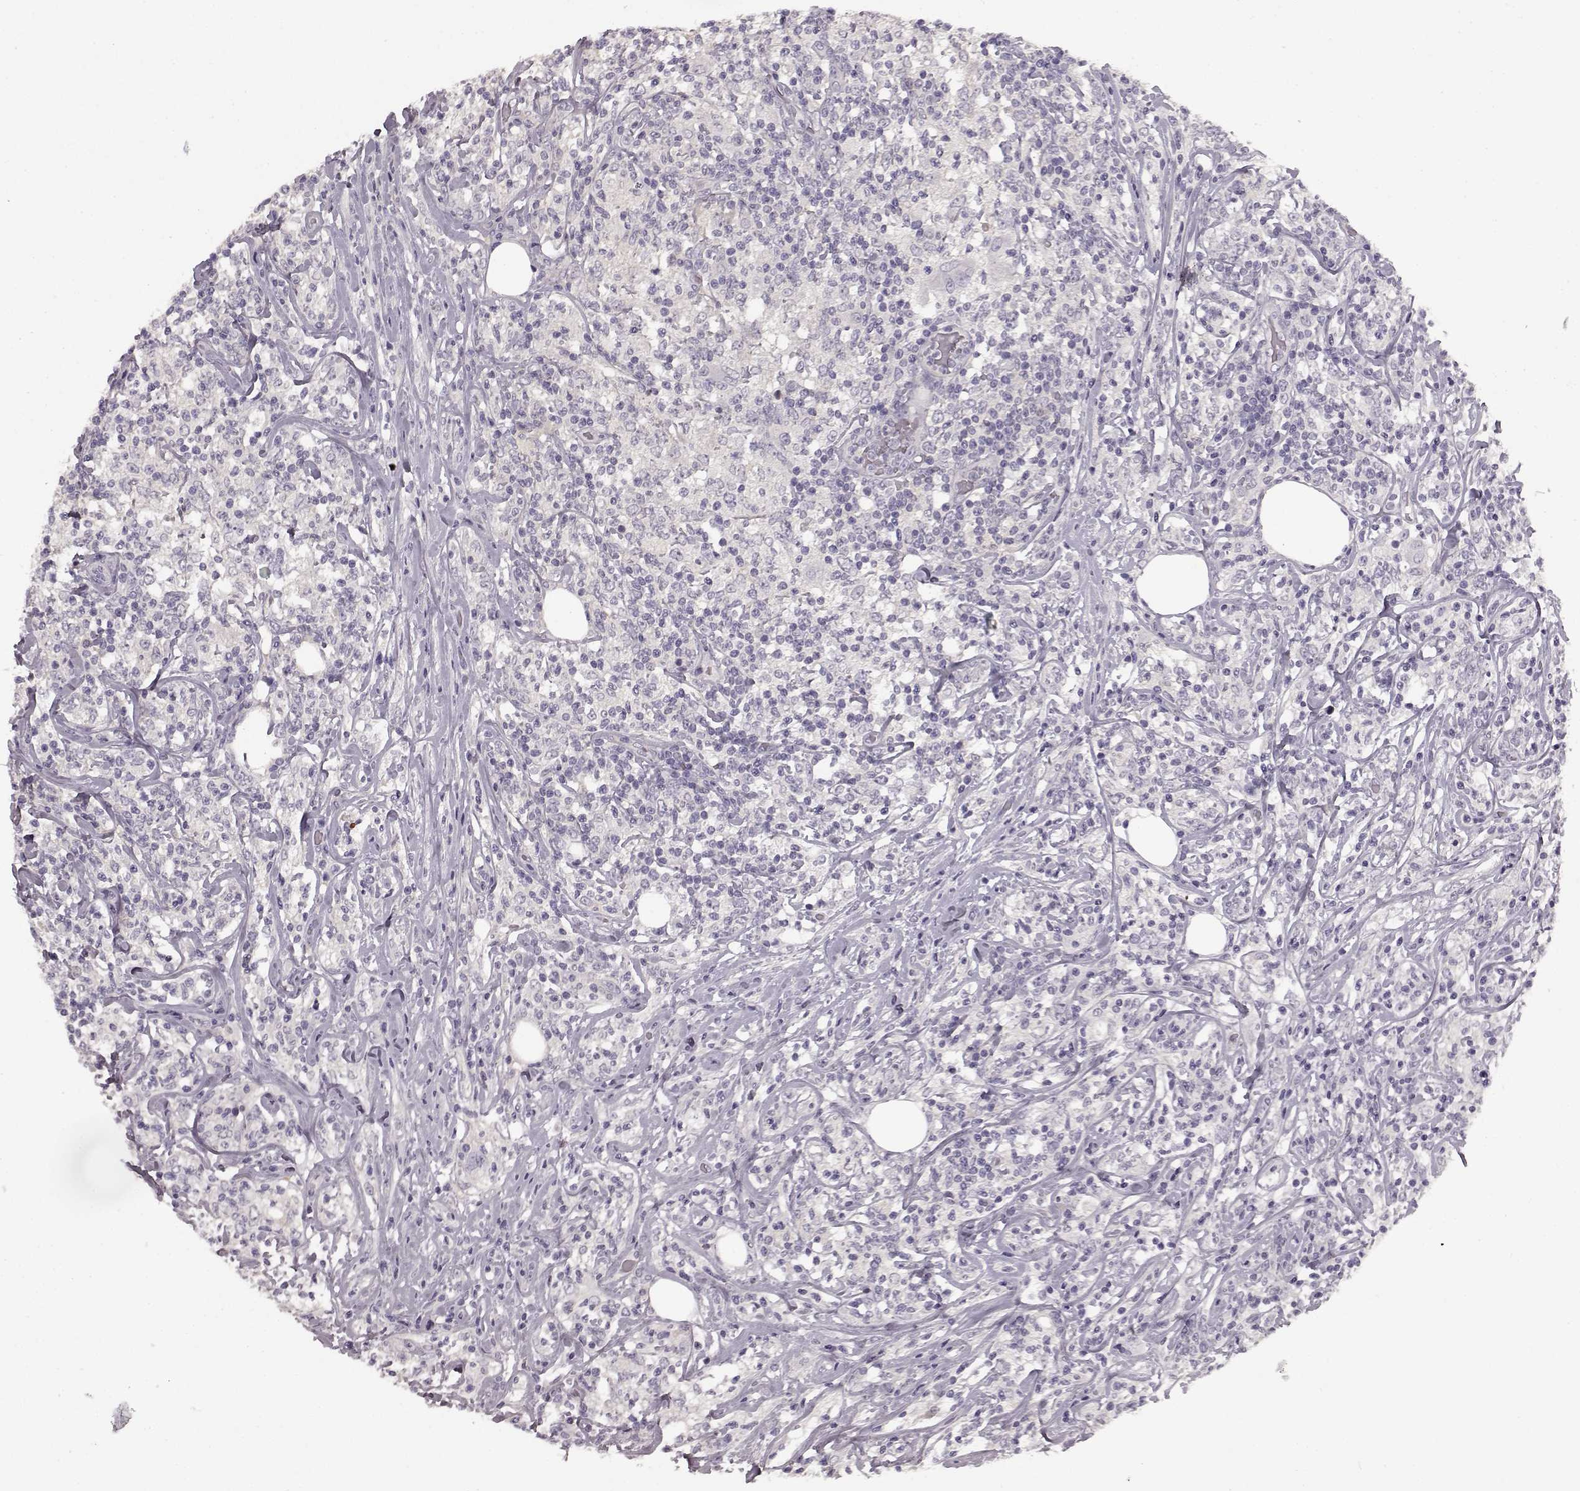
{"staining": {"intensity": "negative", "quantity": "none", "location": "none"}, "tissue": "lymphoma", "cell_type": "Tumor cells", "image_type": "cancer", "snomed": [{"axis": "morphology", "description": "Malignant lymphoma, non-Hodgkin's type, High grade"}, {"axis": "topography", "description": "Lymph node"}], "caption": "Lymphoma was stained to show a protein in brown. There is no significant expression in tumor cells.", "gene": "KRT85", "patient": {"sex": "female", "age": 84}}